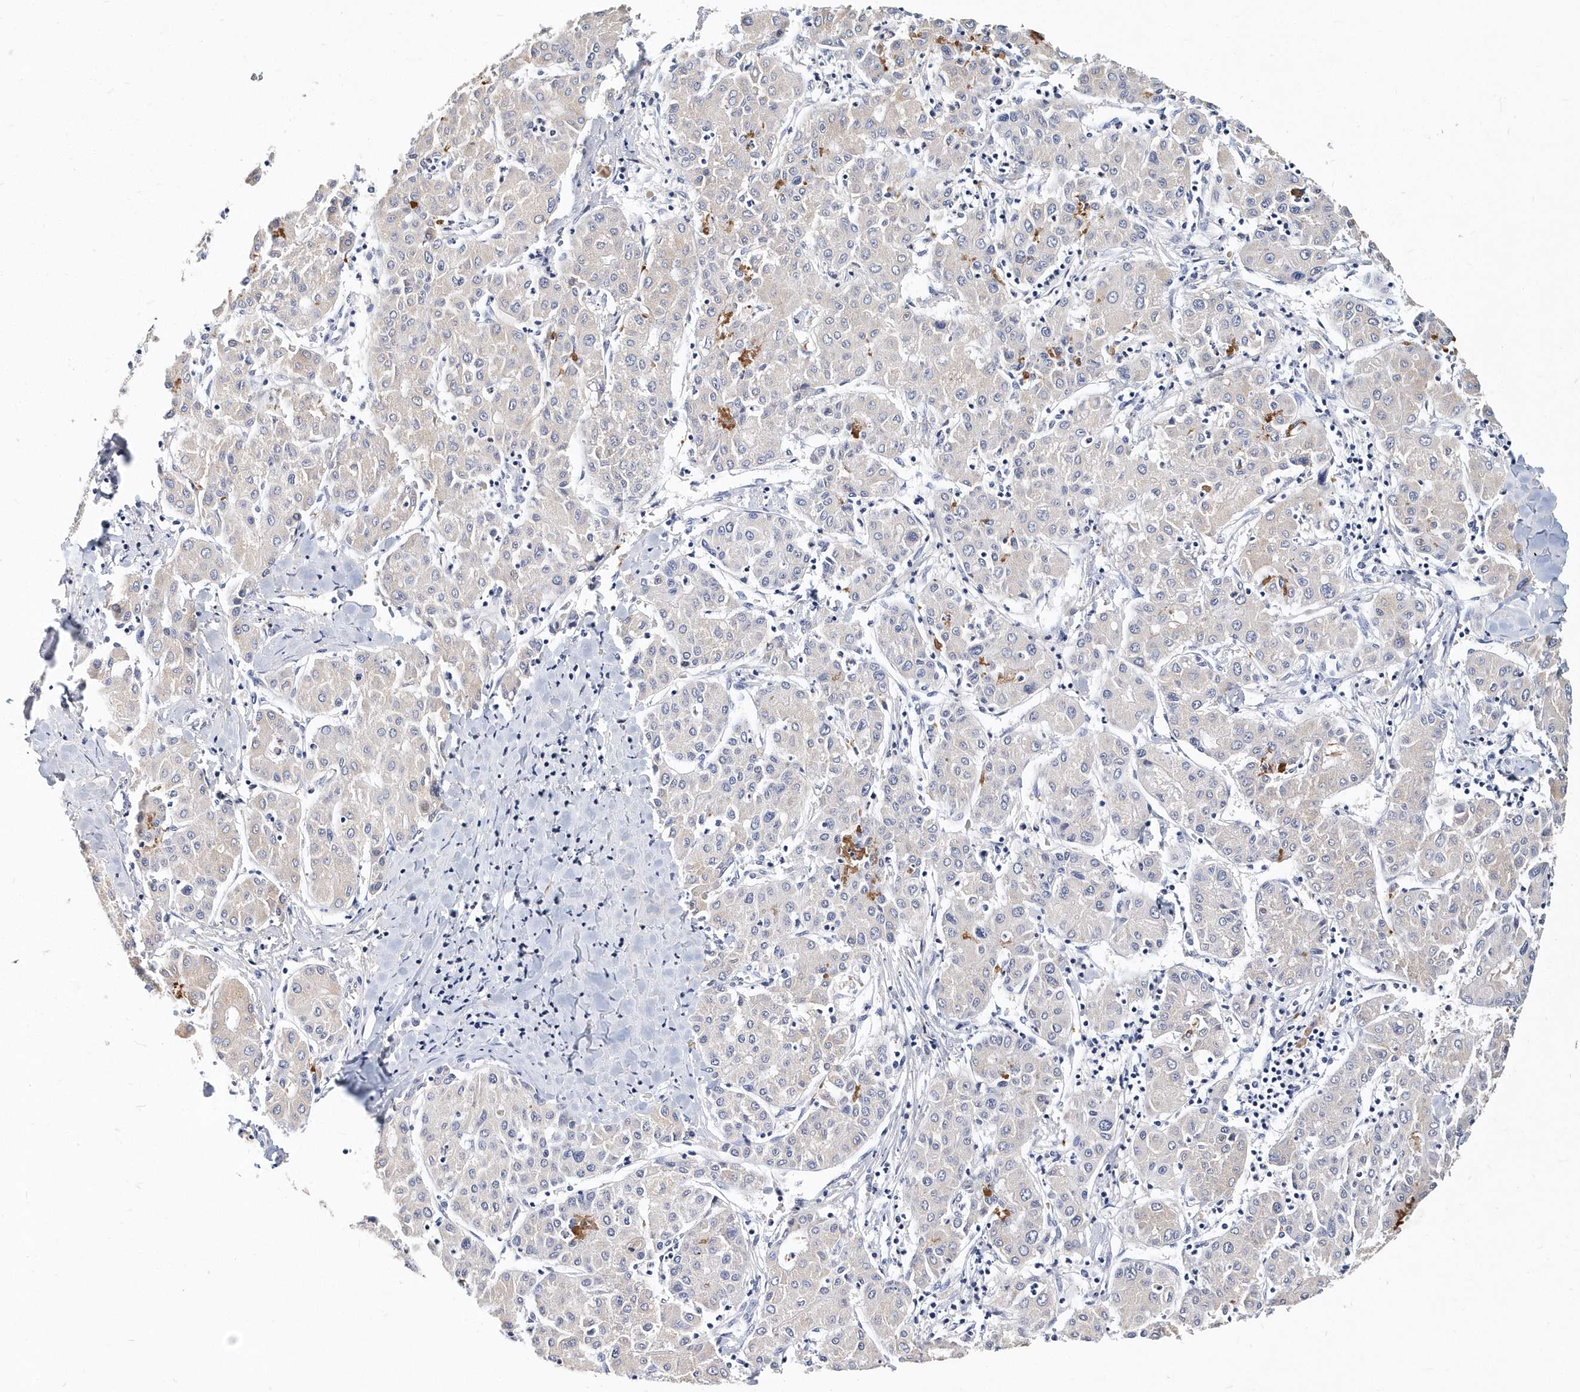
{"staining": {"intensity": "negative", "quantity": "none", "location": "none"}, "tissue": "liver cancer", "cell_type": "Tumor cells", "image_type": "cancer", "snomed": [{"axis": "morphology", "description": "Carcinoma, Hepatocellular, NOS"}, {"axis": "topography", "description": "Liver"}], "caption": "Tumor cells show no significant protein expression in liver cancer.", "gene": "ITGA2B", "patient": {"sex": "male", "age": 65}}